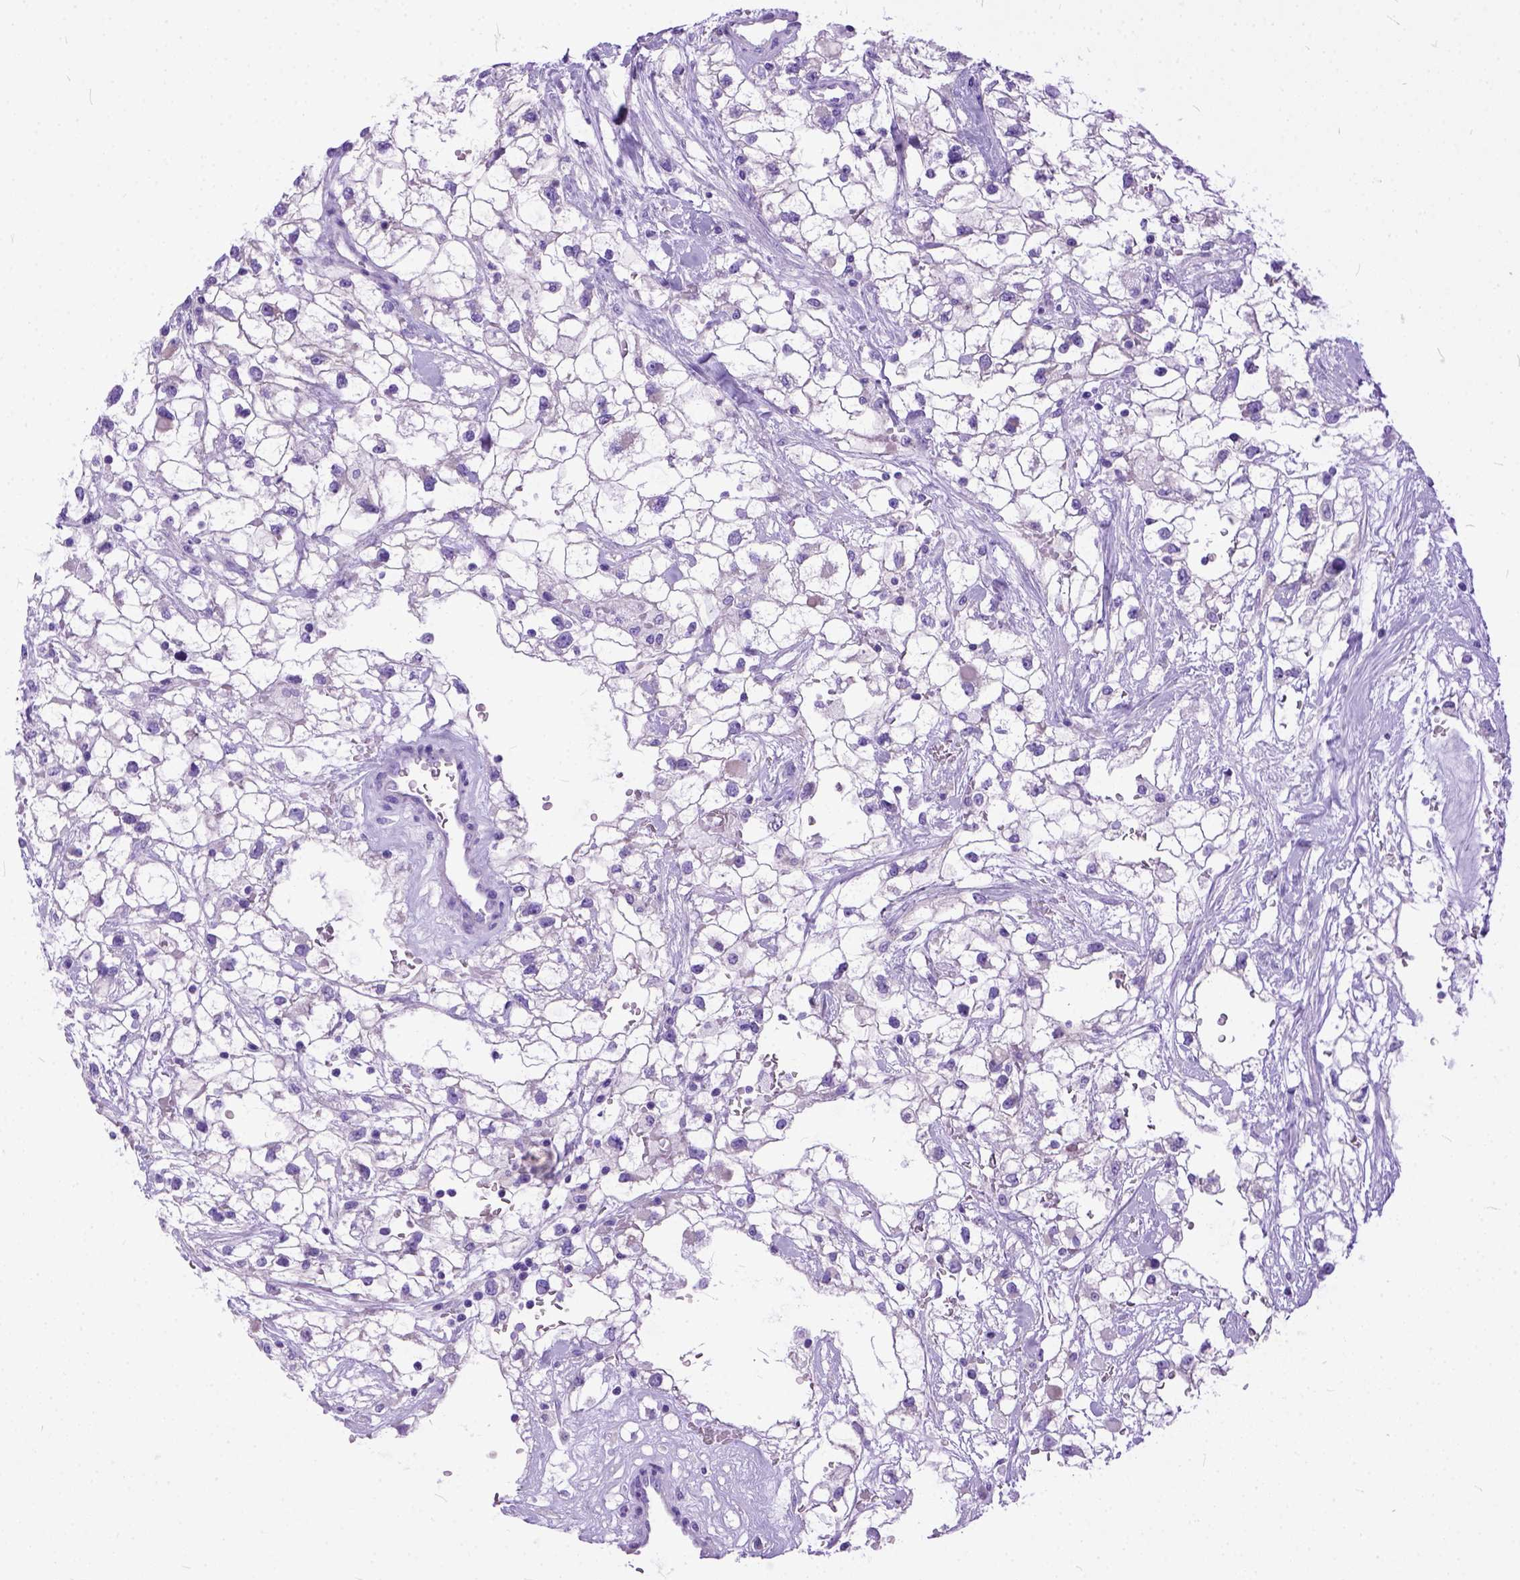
{"staining": {"intensity": "negative", "quantity": "none", "location": "none"}, "tissue": "renal cancer", "cell_type": "Tumor cells", "image_type": "cancer", "snomed": [{"axis": "morphology", "description": "Adenocarcinoma, NOS"}, {"axis": "topography", "description": "Kidney"}], "caption": "There is no significant positivity in tumor cells of renal adenocarcinoma.", "gene": "PPL", "patient": {"sex": "male", "age": 59}}